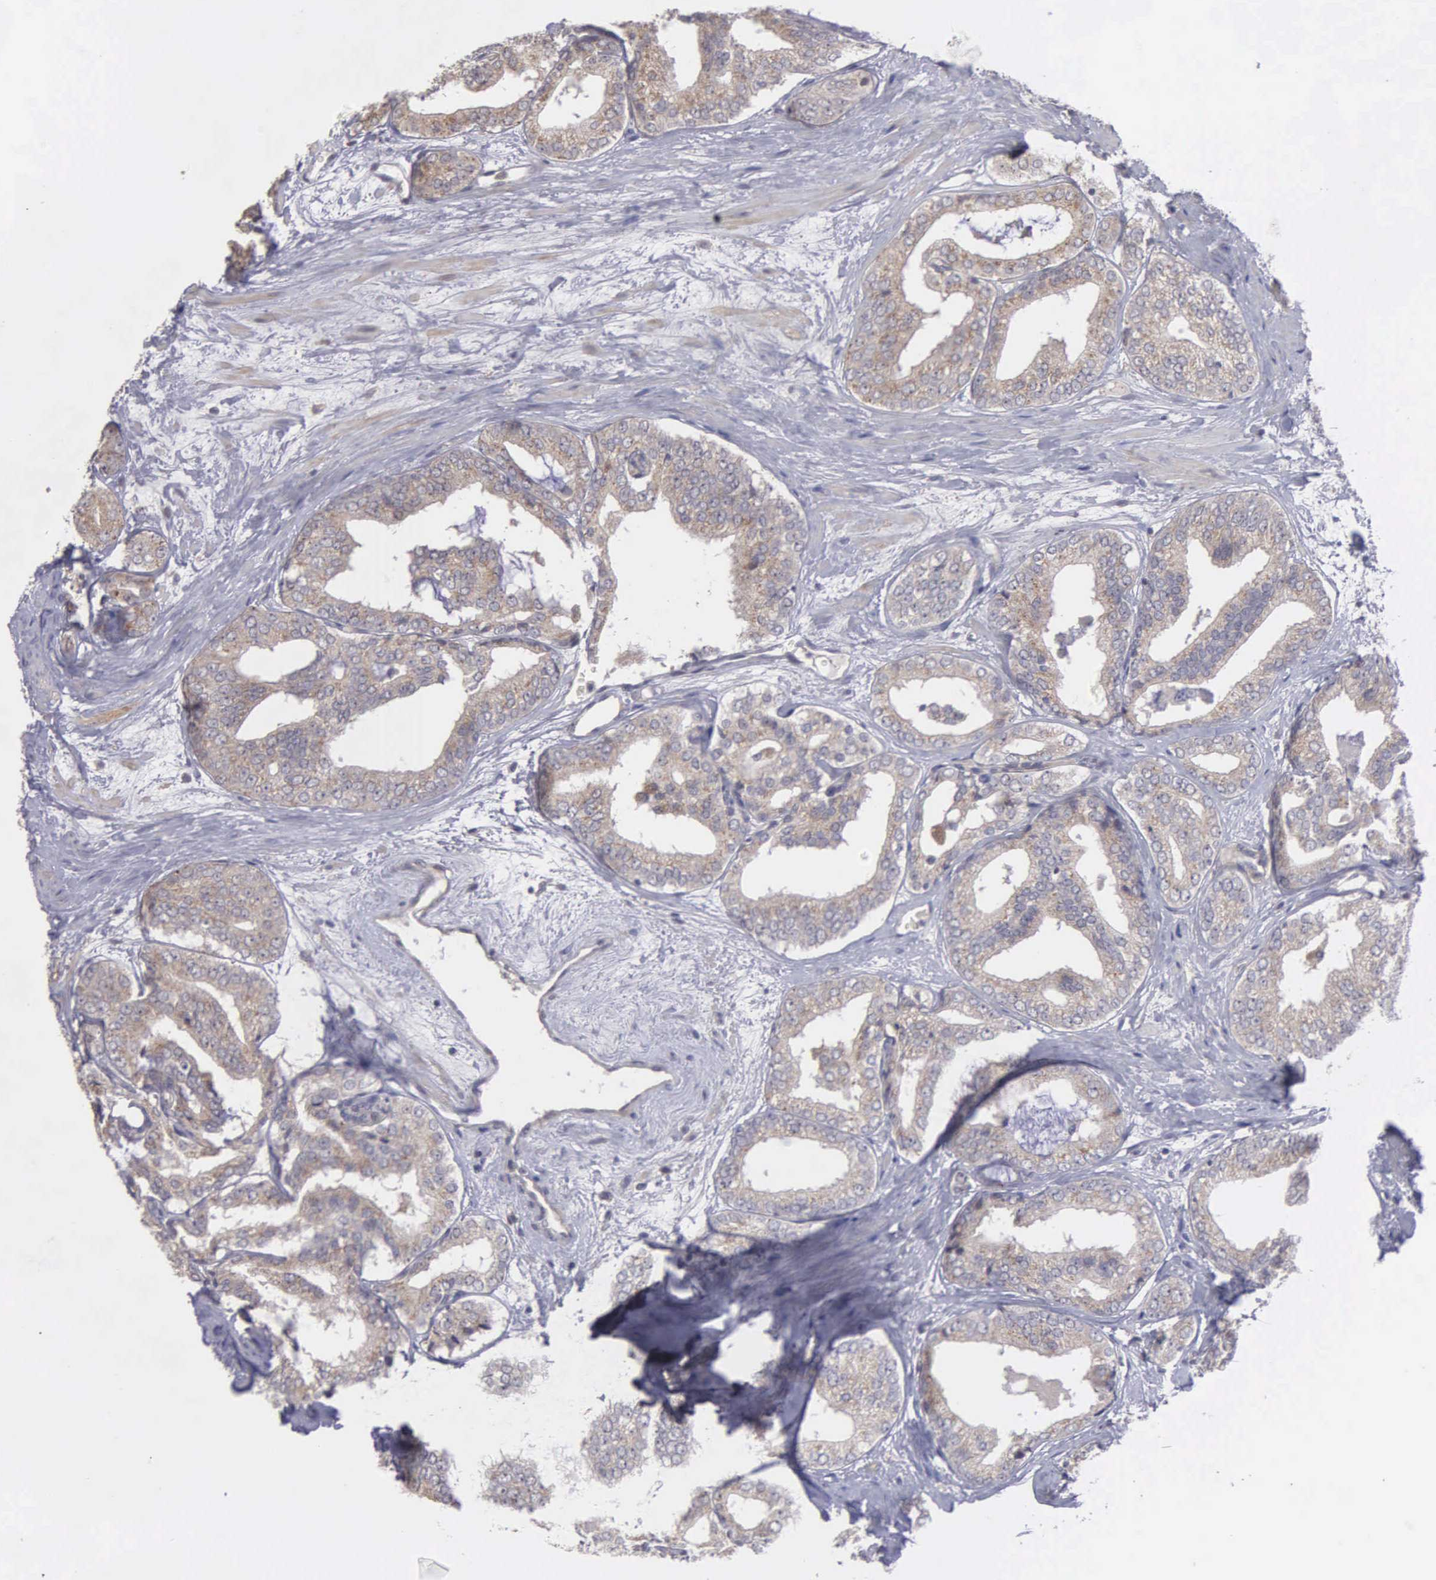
{"staining": {"intensity": "weak", "quantity": ">75%", "location": "cytoplasmic/membranous"}, "tissue": "prostate cancer", "cell_type": "Tumor cells", "image_type": "cancer", "snomed": [{"axis": "morphology", "description": "Adenocarcinoma, Medium grade"}, {"axis": "topography", "description": "Prostate"}], "caption": "Approximately >75% of tumor cells in human adenocarcinoma (medium-grade) (prostate) show weak cytoplasmic/membranous protein staining as visualized by brown immunohistochemical staining.", "gene": "RTL10", "patient": {"sex": "male", "age": 79}}